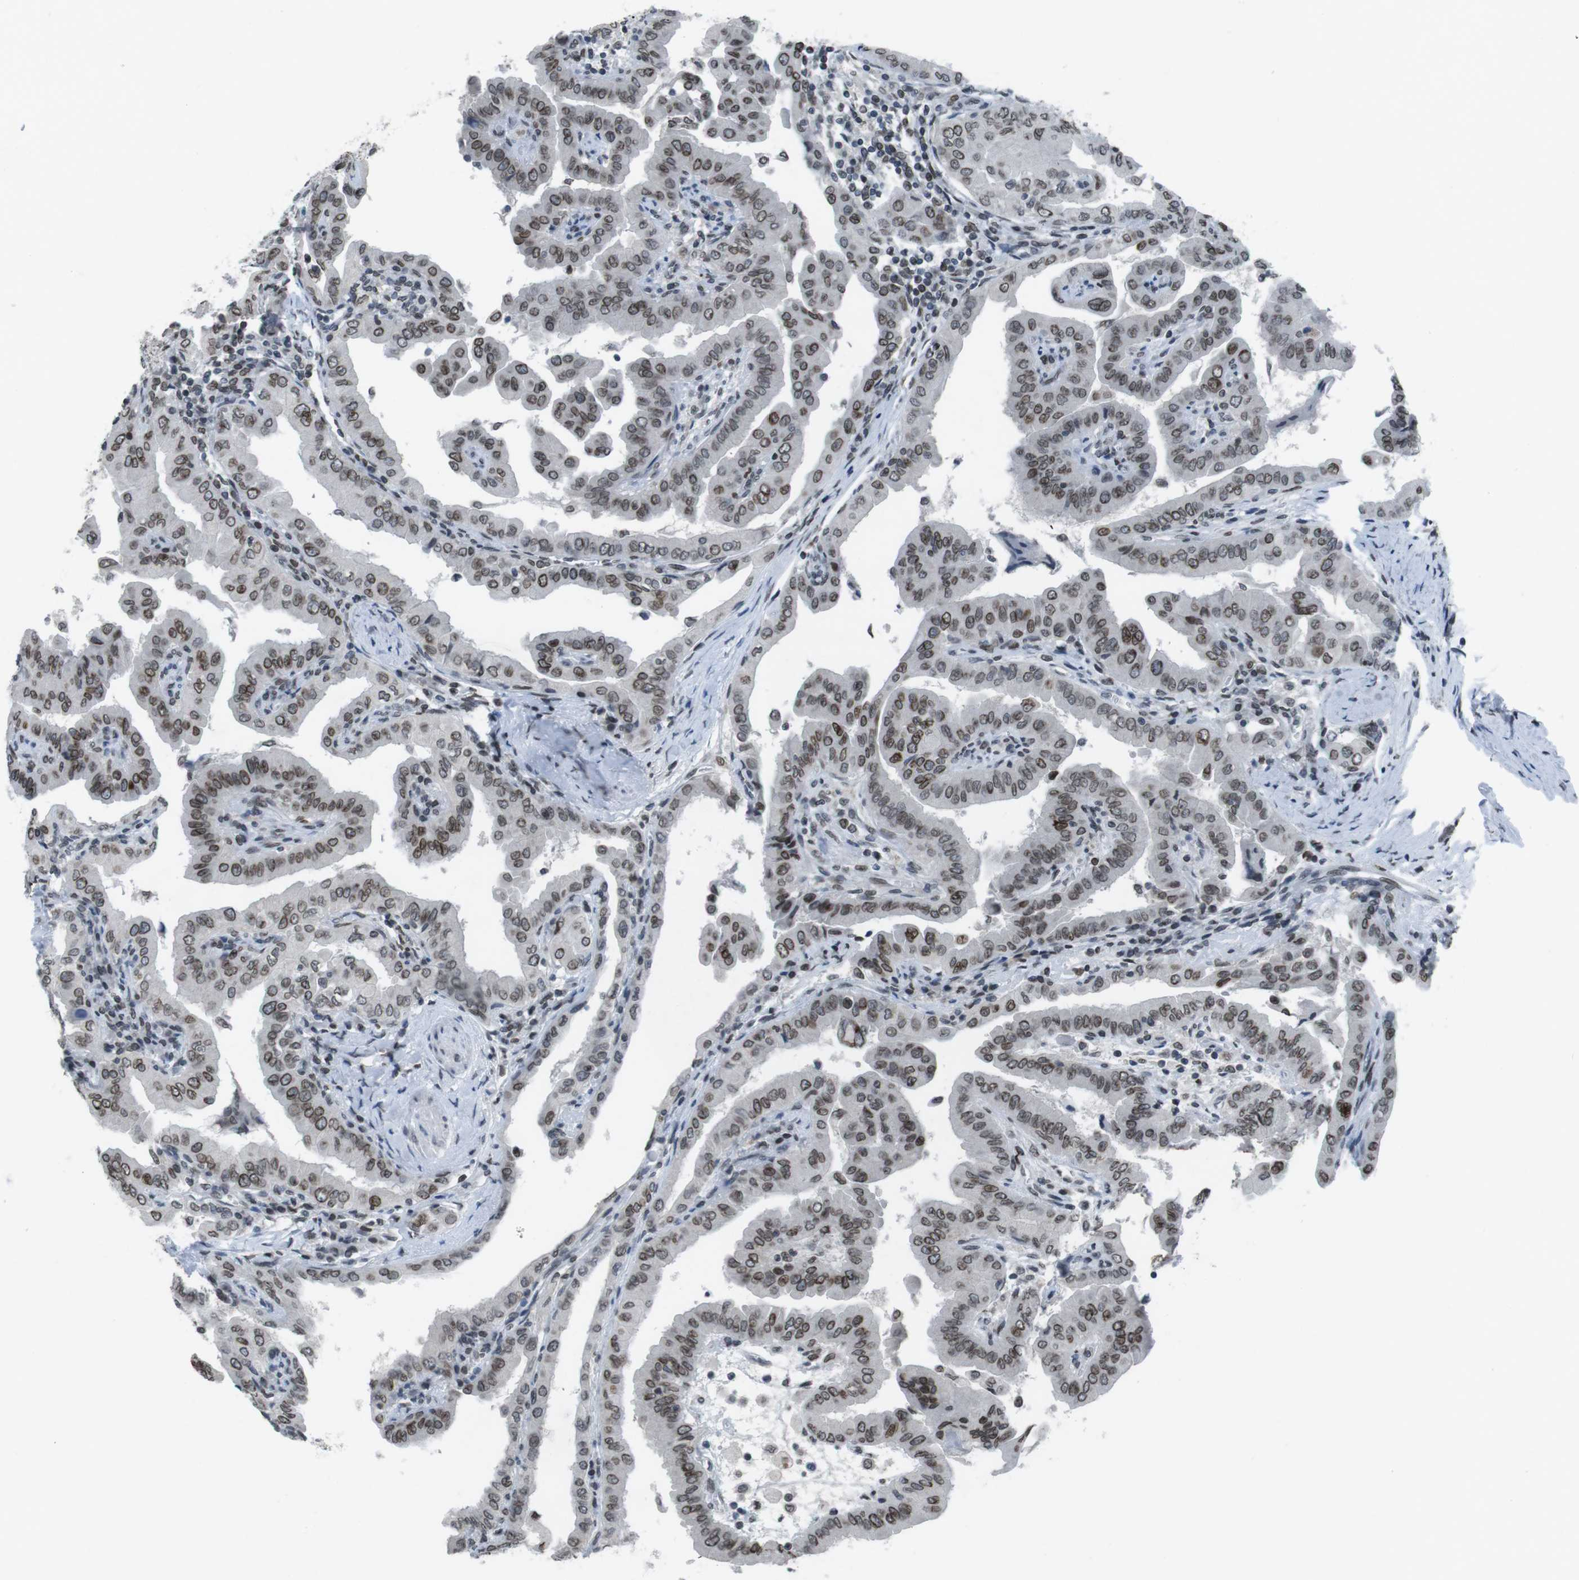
{"staining": {"intensity": "moderate", "quantity": ">75%", "location": "cytoplasmic/membranous,nuclear"}, "tissue": "thyroid cancer", "cell_type": "Tumor cells", "image_type": "cancer", "snomed": [{"axis": "morphology", "description": "Papillary adenocarcinoma, NOS"}, {"axis": "topography", "description": "Thyroid gland"}], "caption": "Thyroid cancer (papillary adenocarcinoma) was stained to show a protein in brown. There is medium levels of moderate cytoplasmic/membranous and nuclear staining in about >75% of tumor cells.", "gene": "MAD1L1", "patient": {"sex": "male", "age": 33}}